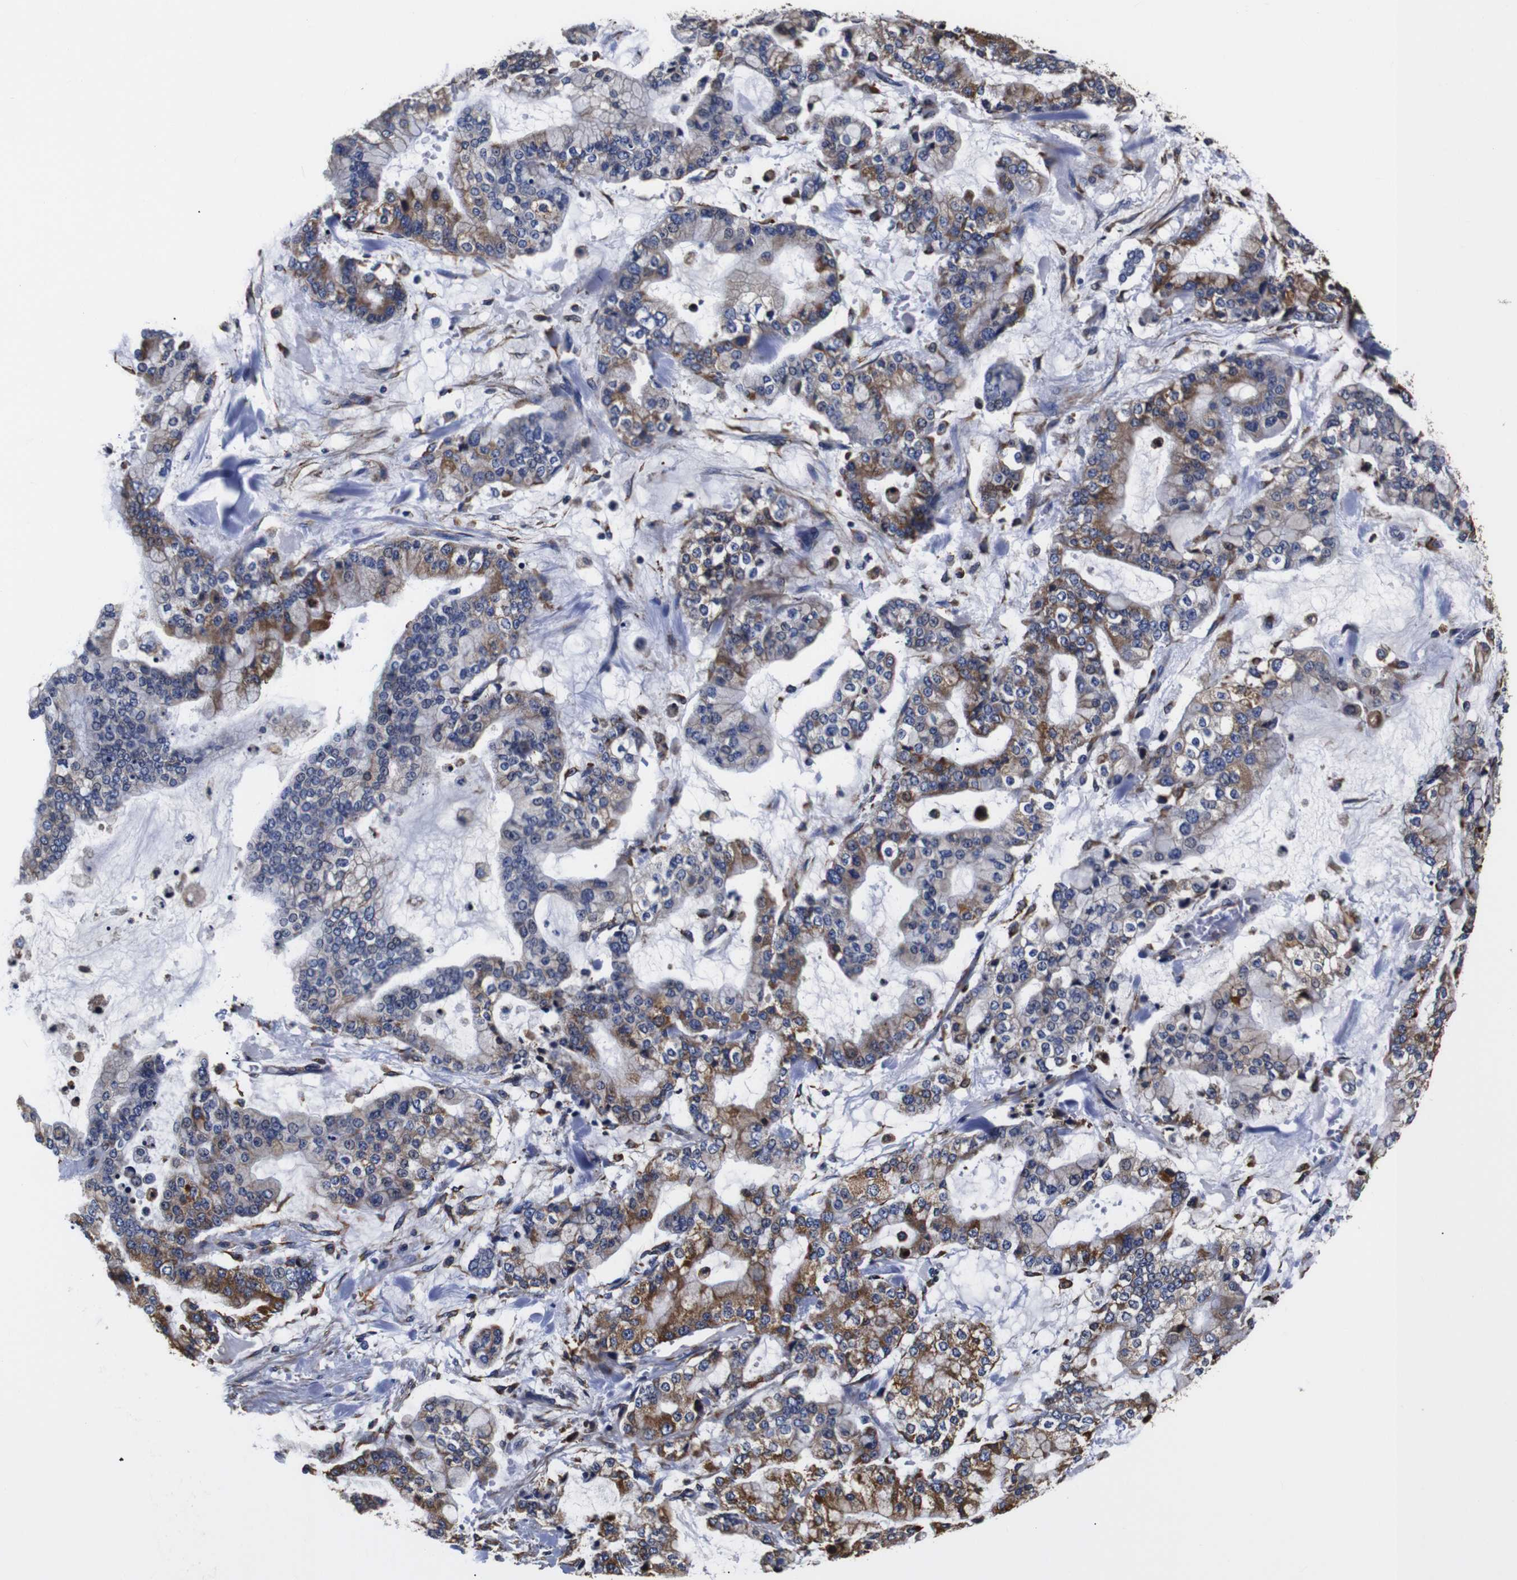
{"staining": {"intensity": "moderate", "quantity": "25%-75%", "location": "cytoplasmic/membranous"}, "tissue": "stomach cancer", "cell_type": "Tumor cells", "image_type": "cancer", "snomed": [{"axis": "morphology", "description": "Normal tissue, NOS"}, {"axis": "morphology", "description": "Adenocarcinoma, NOS"}, {"axis": "topography", "description": "Stomach, upper"}, {"axis": "topography", "description": "Stomach"}], "caption": "This histopathology image demonstrates immunohistochemistry staining of human stomach cancer (adenocarcinoma), with medium moderate cytoplasmic/membranous expression in approximately 25%-75% of tumor cells.", "gene": "PPIB", "patient": {"sex": "male", "age": 76}}